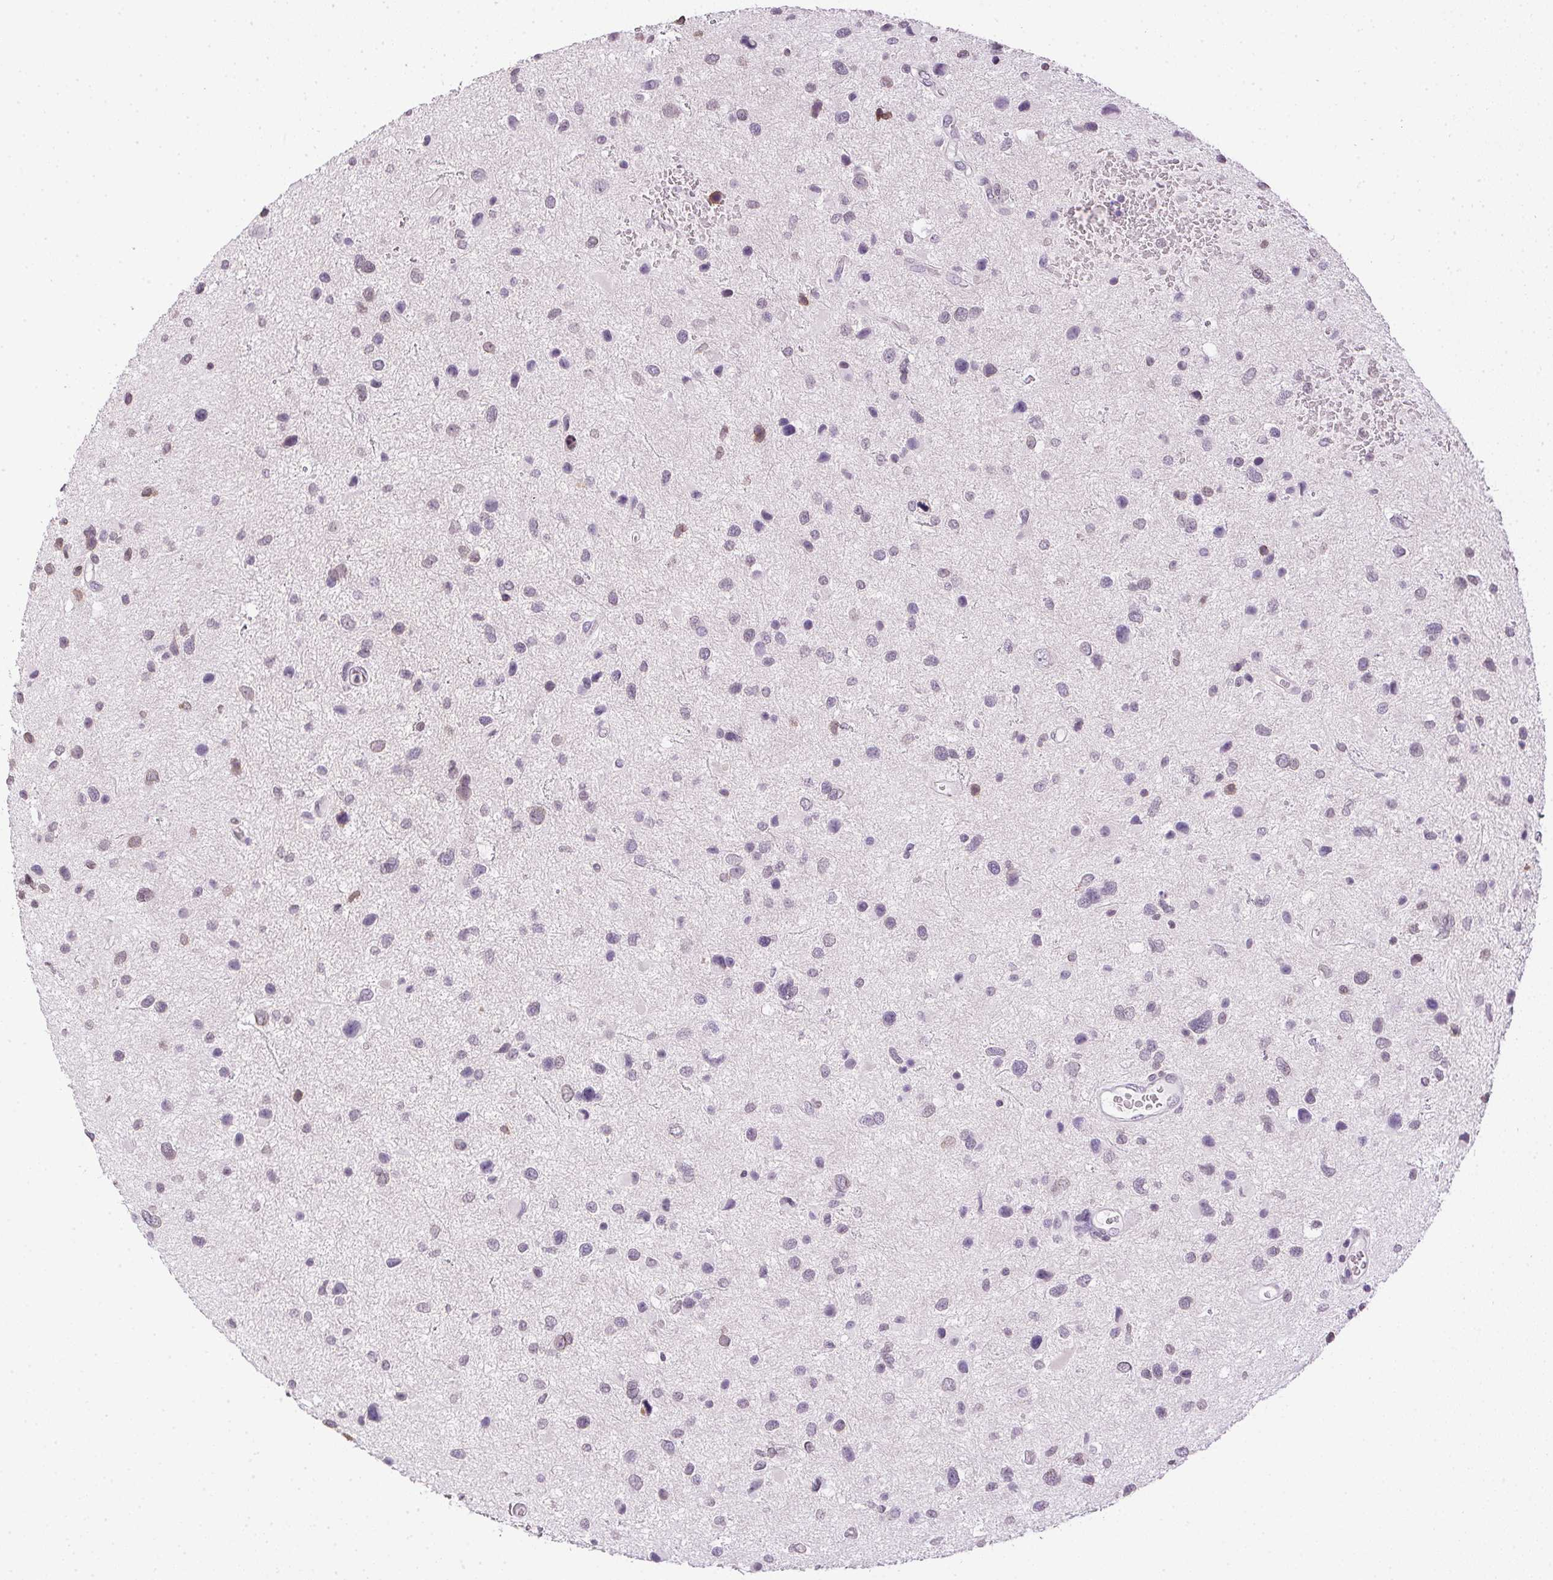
{"staining": {"intensity": "negative", "quantity": "none", "location": "none"}, "tissue": "glioma", "cell_type": "Tumor cells", "image_type": "cancer", "snomed": [{"axis": "morphology", "description": "Glioma, malignant, Low grade"}, {"axis": "topography", "description": "Brain"}], "caption": "Photomicrograph shows no protein staining in tumor cells of glioma tissue.", "gene": "PRL", "patient": {"sex": "female", "age": 32}}